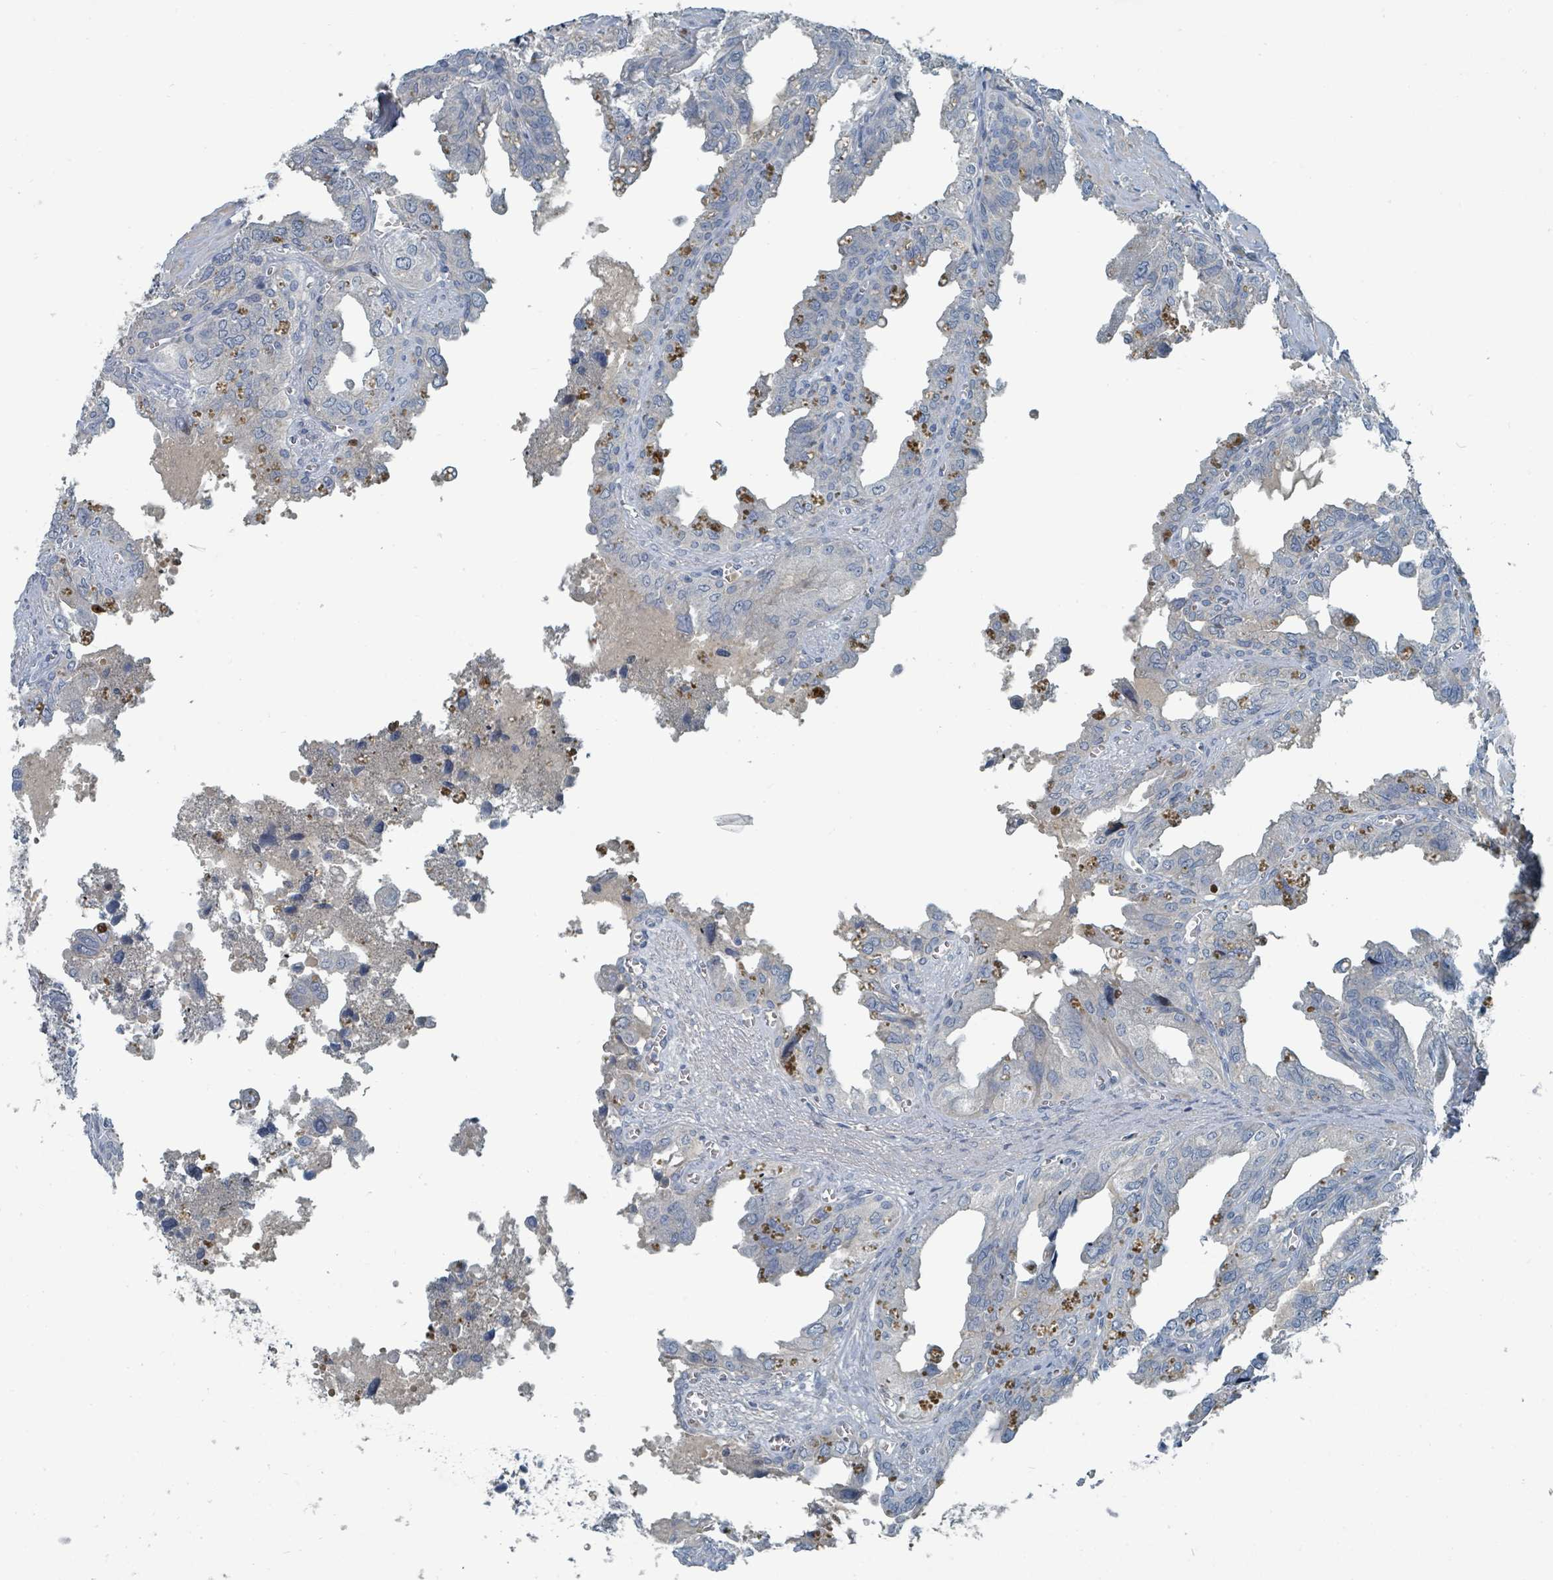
{"staining": {"intensity": "negative", "quantity": "none", "location": "none"}, "tissue": "seminal vesicle", "cell_type": "Glandular cells", "image_type": "normal", "snomed": [{"axis": "morphology", "description": "Normal tissue, NOS"}, {"axis": "topography", "description": "Seminal veicle"}], "caption": "High magnification brightfield microscopy of benign seminal vesicle stained with DAB (brown) and counterstained with hematoxylin (blue): glandular cells show no significant positivity.", "gene": "SLC44A5", "patient": {"sex": "male", "age": 67}}